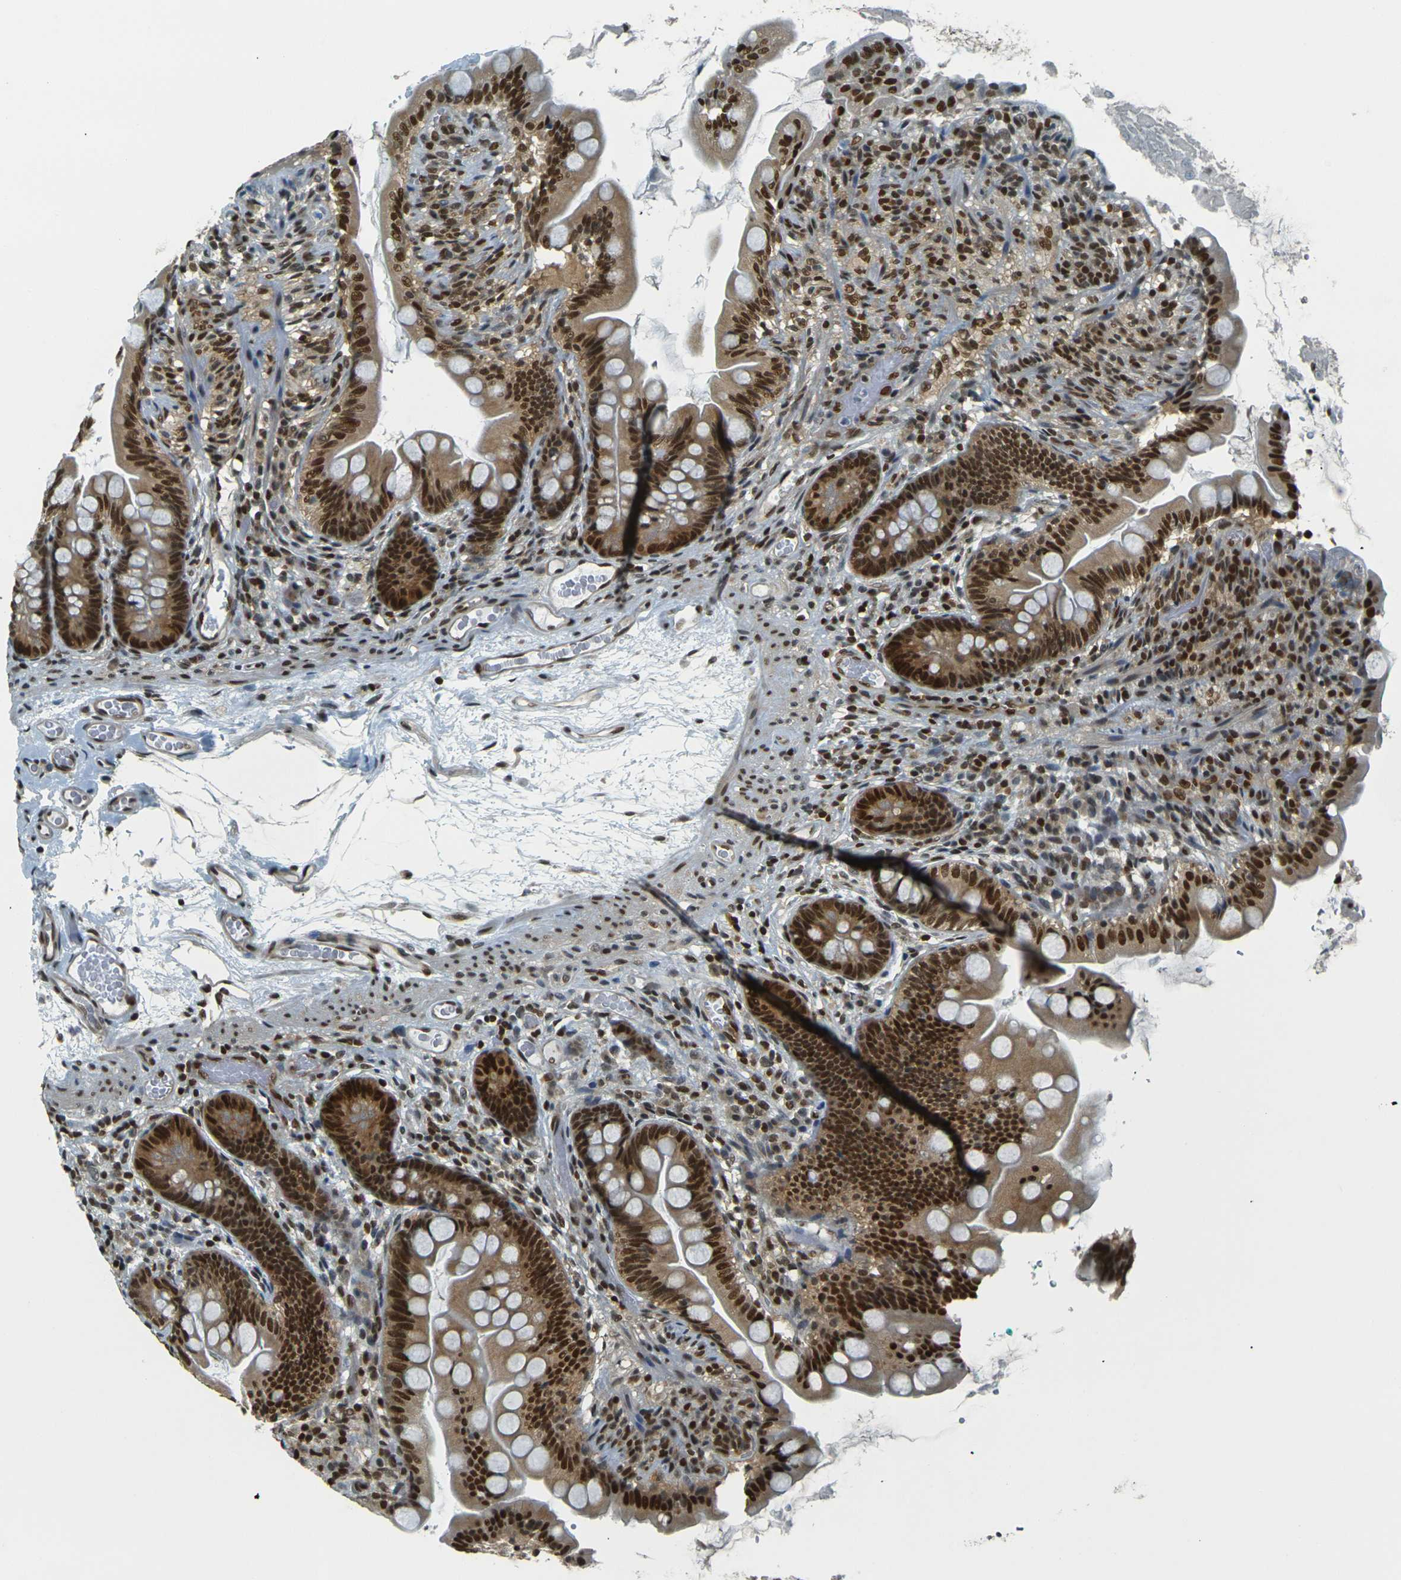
{"staining": {"intensity": "strong", "quantity": ">75%", "location": "cytoplasmic/membranous,nuclear"}, "tissue": "small intestine", "cell_type": "Glandular cells", "image_type": "normal", "snomed": [{"axis": "morphology", "description": "Normal tissue, NOS"}, {"axis": "topography", "description": "Small intestine"}], "caption": "Approximately >75% of glandular cells in benign small intestine display strong cytoplasmic/membranous,nuclear protein staining as visualized by brown immunohistochemical staining.", "gene": "NHEJ1", "patient": {"sex": "female", "age": 56}}